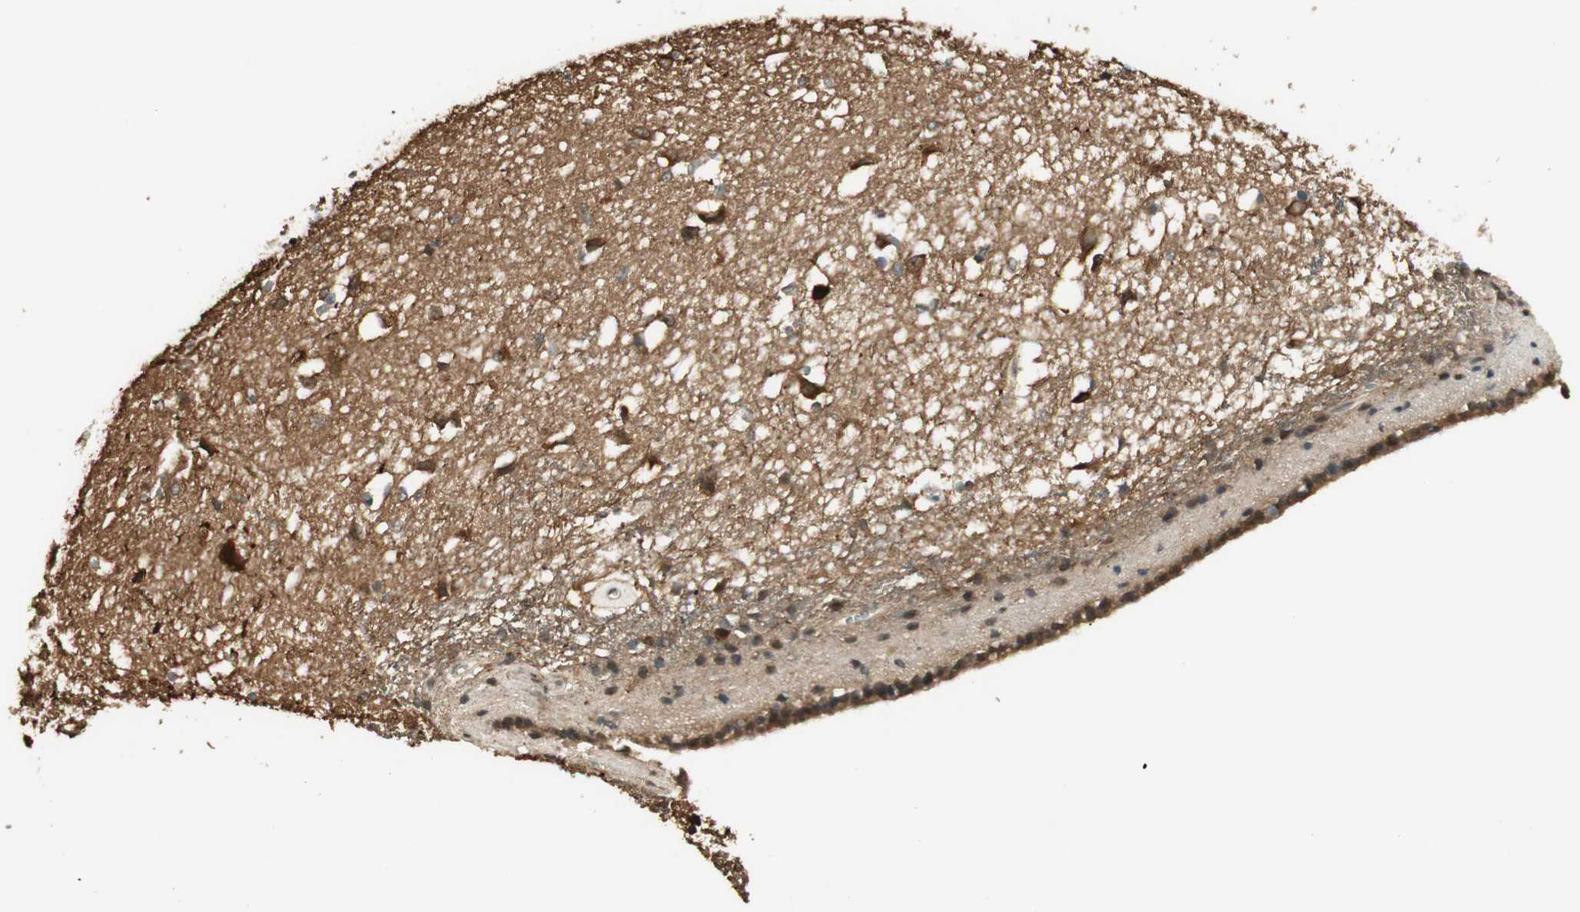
{"staining": {"intensity": "strong", "quantity": ">75%", "location": "cytoplasmic/membranous,nuclear"}, "tissue": "caudate", "cell_type": "Glial cells", "image_type": "normal", "snomed": [{"axis": "morphology", "description": "Normal tissue, NOS"}, {"axis": "topography", "description": "Lateral ventricle wall"}], "caption": "A histopathology image of human caudate stained for a protein displays strong cytoplasmic/membranous,nuclear brown staining in glial cells.", "gene": "ENSG00000268870", "patient": {"sex": "female", "age": 19}}